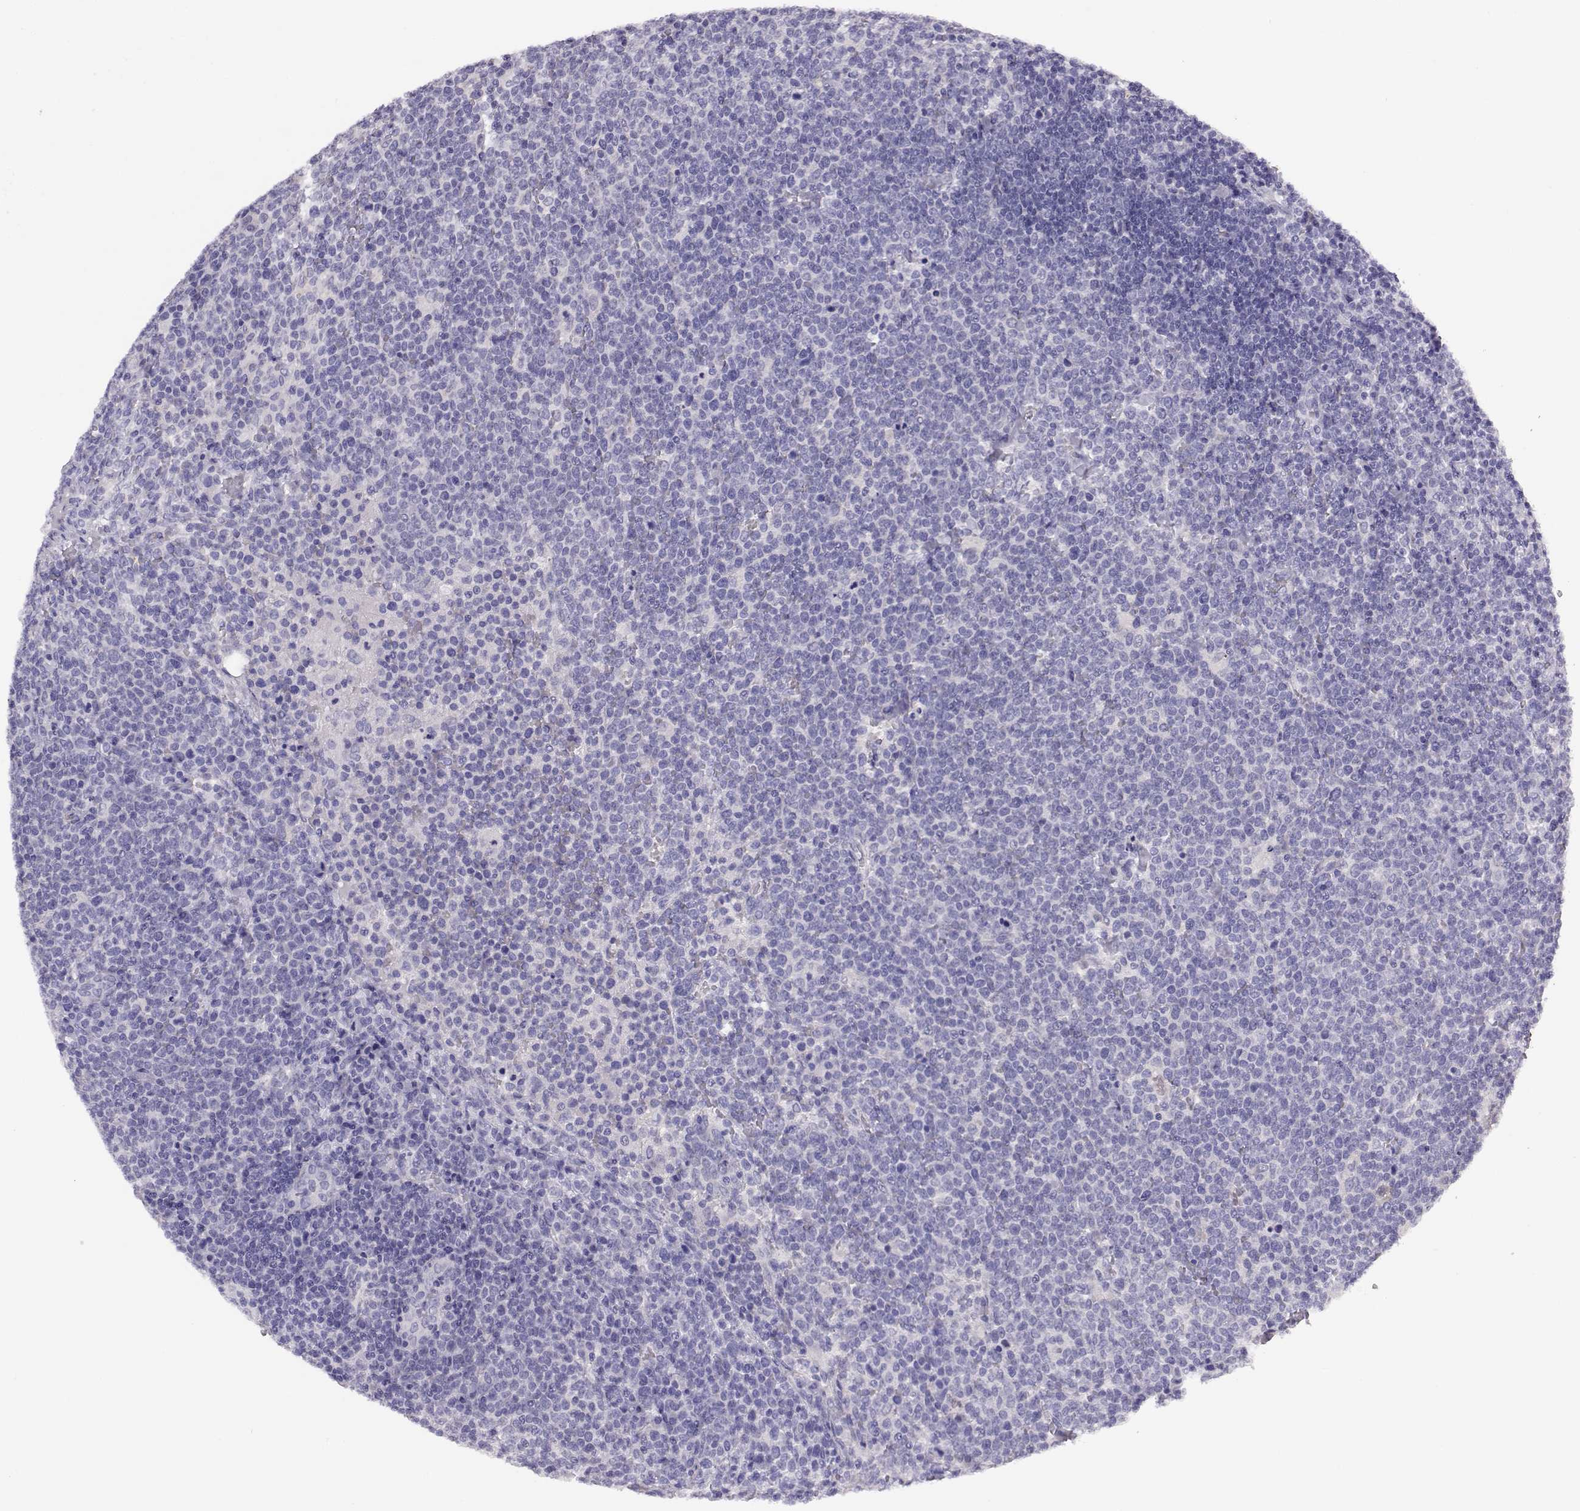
{"staining": {"intensity": "negative", "quantity": "none", "location": "none"}, "tissue": "lymphoma", "cell_type": "Tumor cells", "image_type": "cancer", "snomed": [{"axis": "morphology", "description": "Malignant lymphoma, non-Hodgkin's type, High grade"}, {"axis": "topography", "description": "Lymph node"}], "caption": "Malignant lymphoma, non-Hodgkin's type (high-grade) stained for a protein using IHC displays no staining tumor cells.", "gene": "ENDOU", "patient": {"sex": "male", "age": 61}}